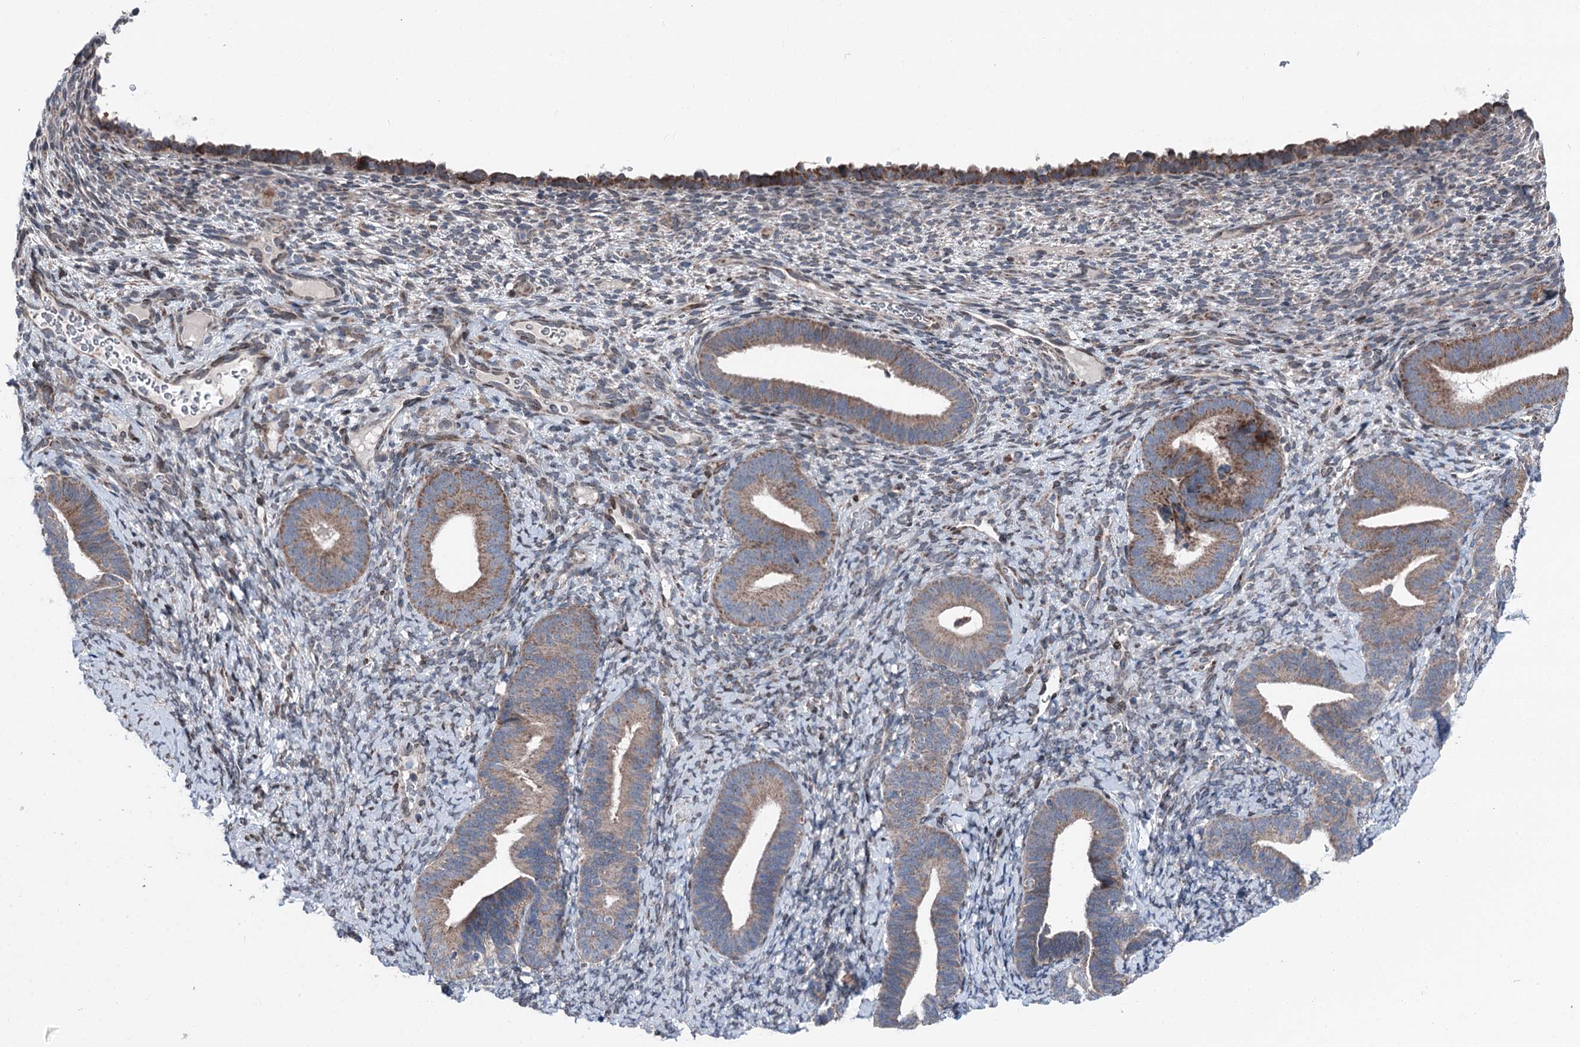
{"staining": {"intensity": "negative", "quantity": "none", "location": "none"}, "tissue": "endometrium", "cell_type": "Cells in endometrial stroma", "image_type": "normal", "snomed": [{"axis": "morphology", "description": "Normal tissue, NOS"}, {"axis": "topography", "description": "Endometrium"}], "caption": "The micrograph shows no staining of cells in endometrial stroma in unremarkable endometrium. (Brightfield microscopy of DAB IHC at high magnification).", "gene": "MRPL14", "patient": {"sex": "female", "age": 65}}